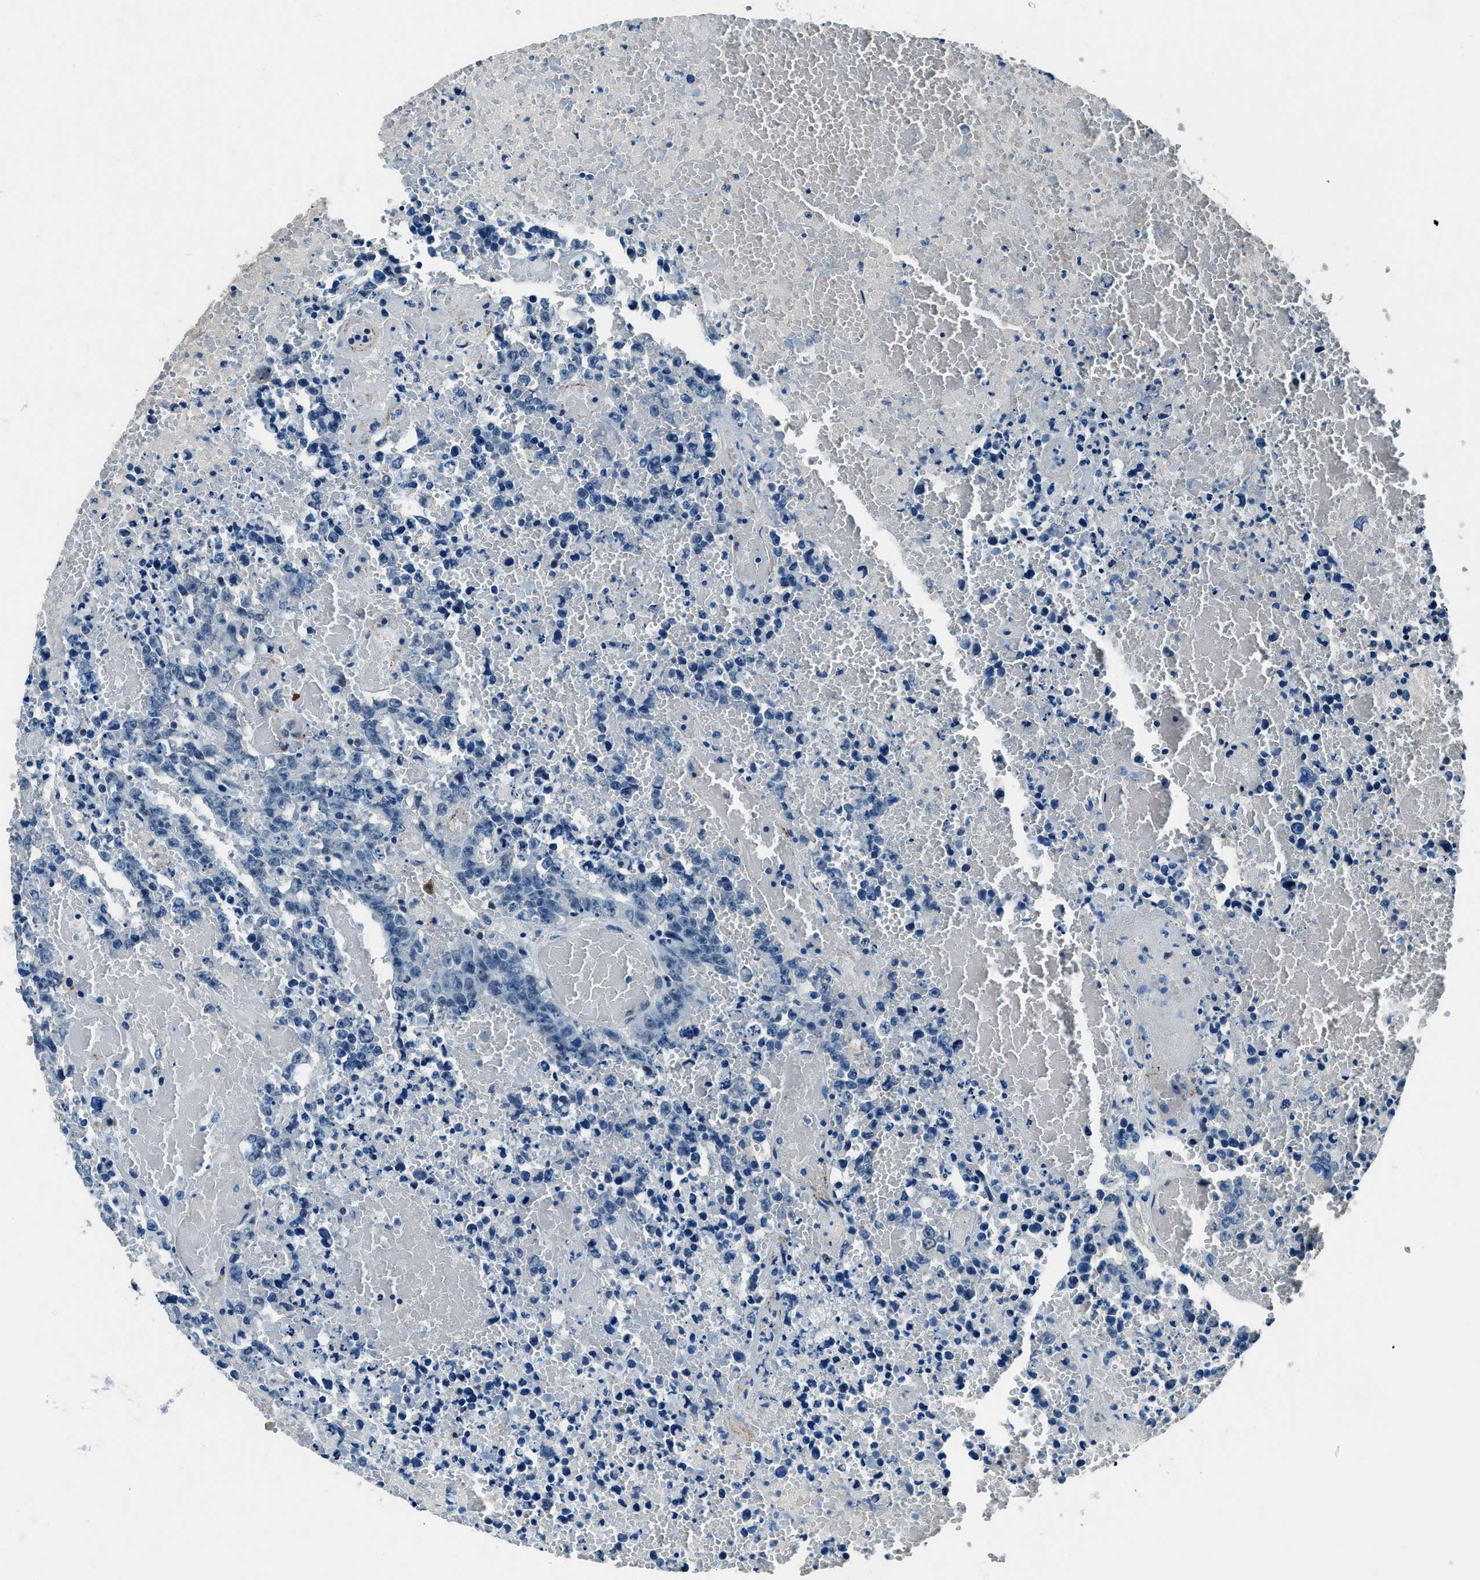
{"staining": {"intensity": "negative", "quantity": "none", "location": "none"}, "tissue": "testis cancer", "cell_type": "Tumor cells", "image_type": "cancer", "snomed": [{"axis": "morphology", "description": "Carcinoma, Embryonal, NOS"}, {"axis": "topography", "description": "Testis"}], "caption": "The immunohistochemistry photomicrograph has no significant positivity in tumor cells of testis embryonal carcinoma tissue. (Immunohistochemistry (ihc), brightfield microscopy, high magnification).", "gene": "PTPDC1", "patient": {"sex": "male", "age": 25}}